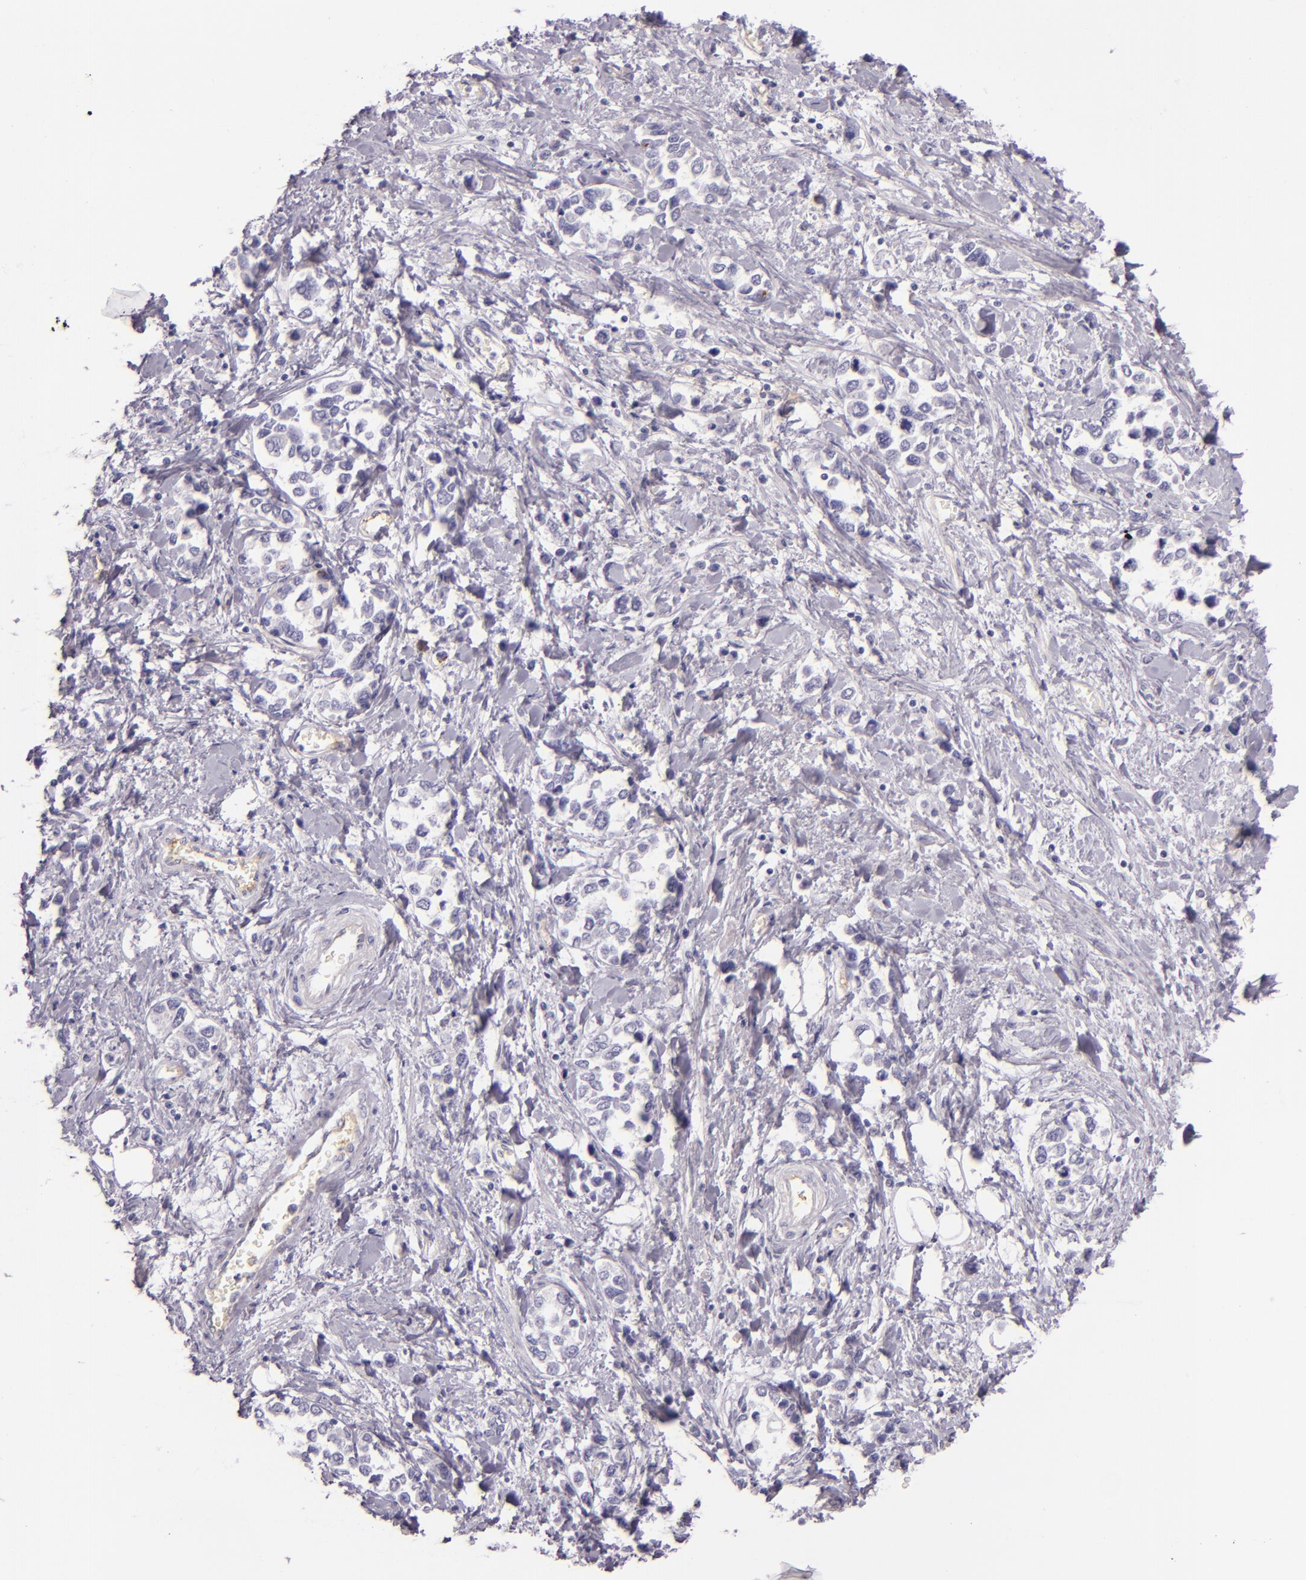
{"staining": {"intensity": "negative", "quantity": "none", "location": "none"}, "tissue": "stomach cancer", "cell_type": "Tumor cells", "image_type": "cancer", "snomed": [{"axis": "morphology", "description": "Adenocarcinoma, NOS"}, {"axis": "topography", "description": "Stomach, upper"}], "caption": "Stomach adenocarcinoma was stained to show a protein in brown. There is no significant staining in tumor cells.", "gene": "ICAM1", "patient": {"sex": "male", "age": 76}}